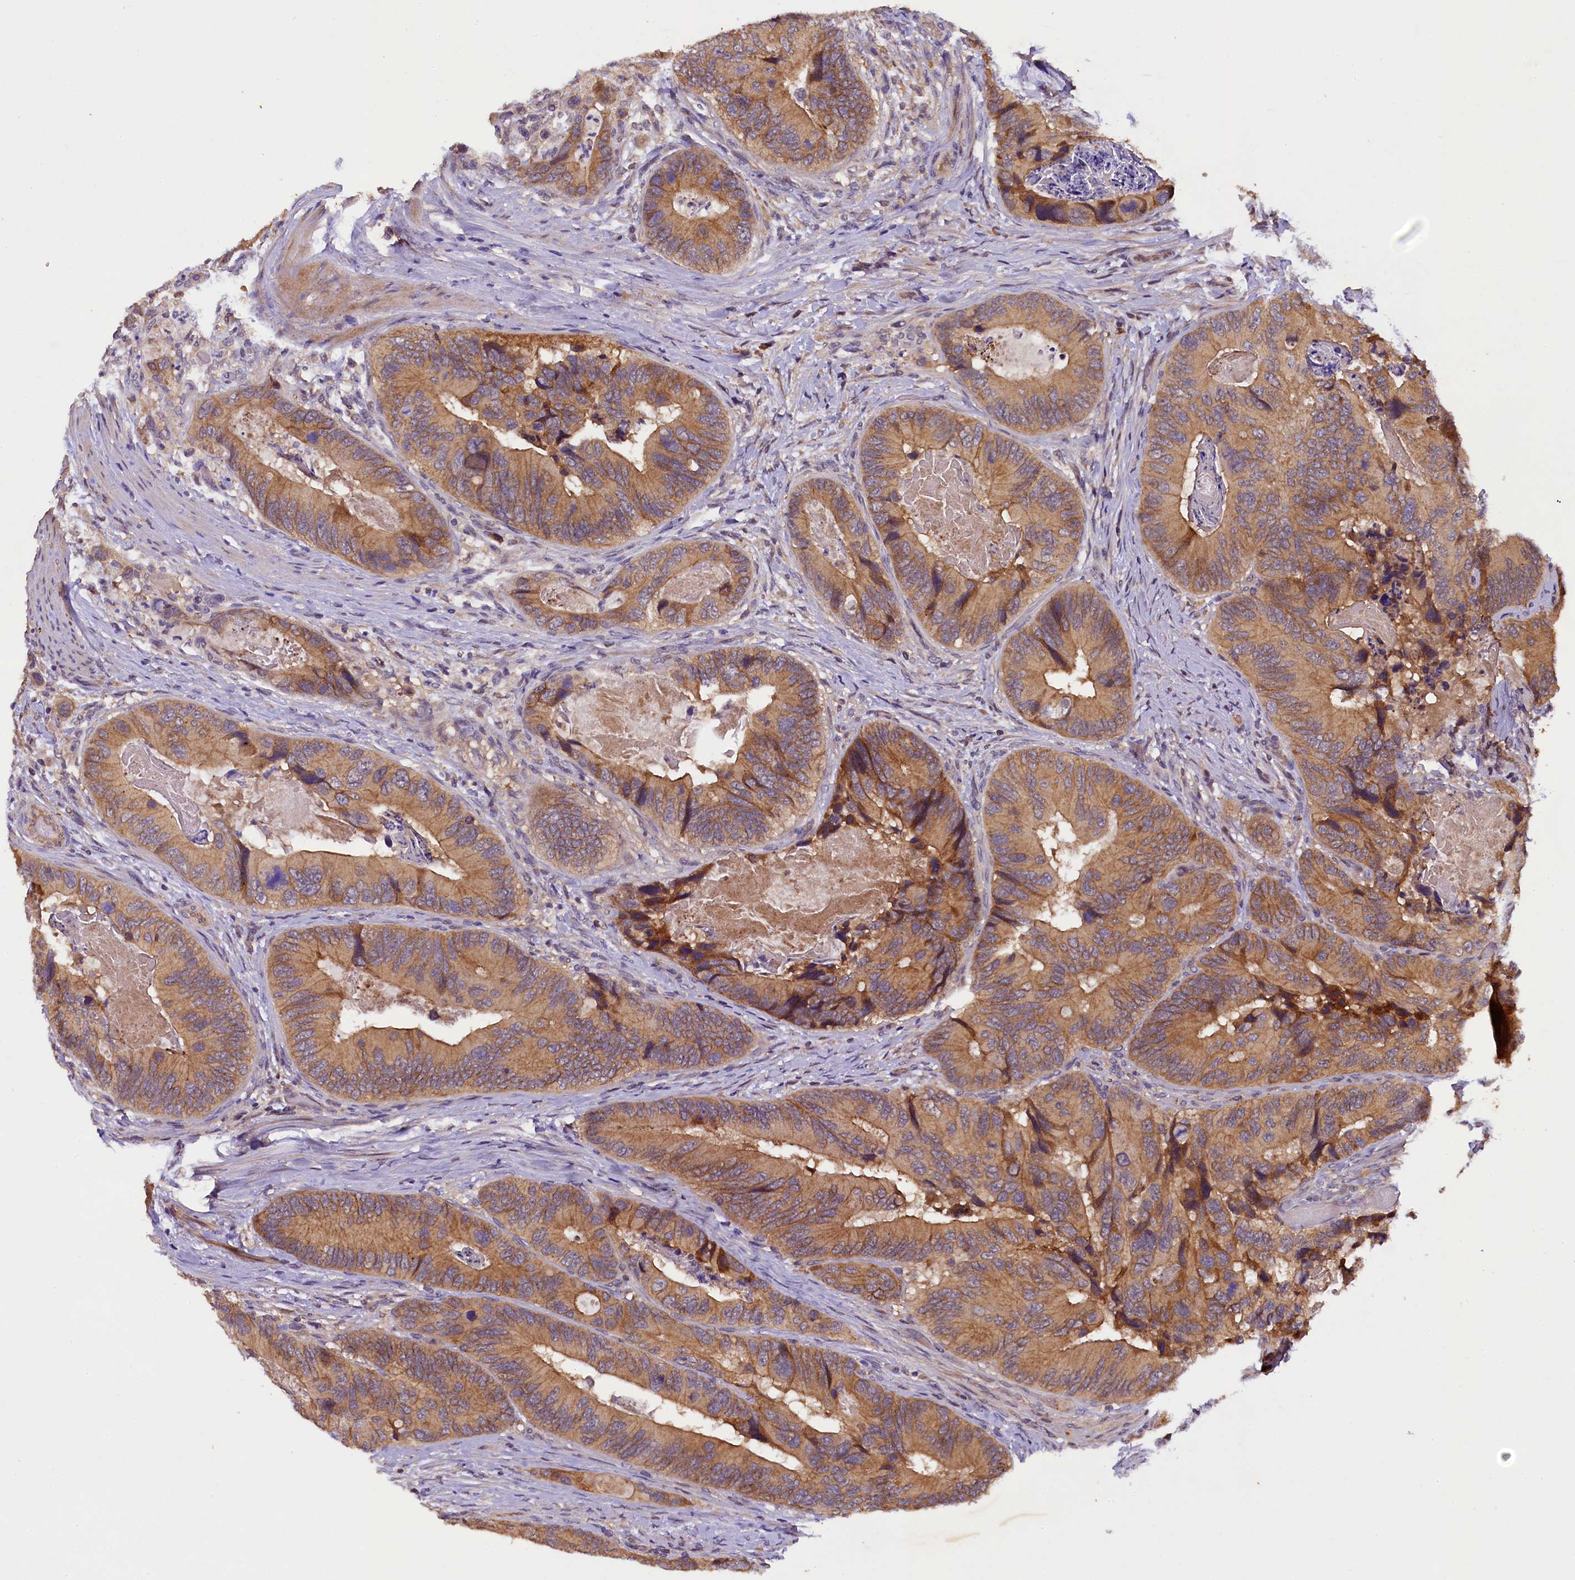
{"staining": {"intensity": "moderate", "quantity": ">75%", "location": "cytoplasmic/membranous"}, "tissue": "colorectal cancer", "cell_type": "Tumor cells", "image_type": "cancer", "snomed": [{"axis": "morphology", "description": "Adenocarcinoma, NOS"}, {"axis": "topography", "description": "Colon"}], "caption": "IHC staining of colorectal cancer (adenocarcinoma), which shows medium levels of moderate cytoplasmic/membranous expression in approximately >75% of tumor cells indicating moderate cytoplasmic/membranous protein expression. The staining was performed using DAB (brown) for protein detection and nuclei were counterstained in hematoxylin (blue).", "gene": "PLXNB1", "patient": {"sex": "male", "age": 84}}